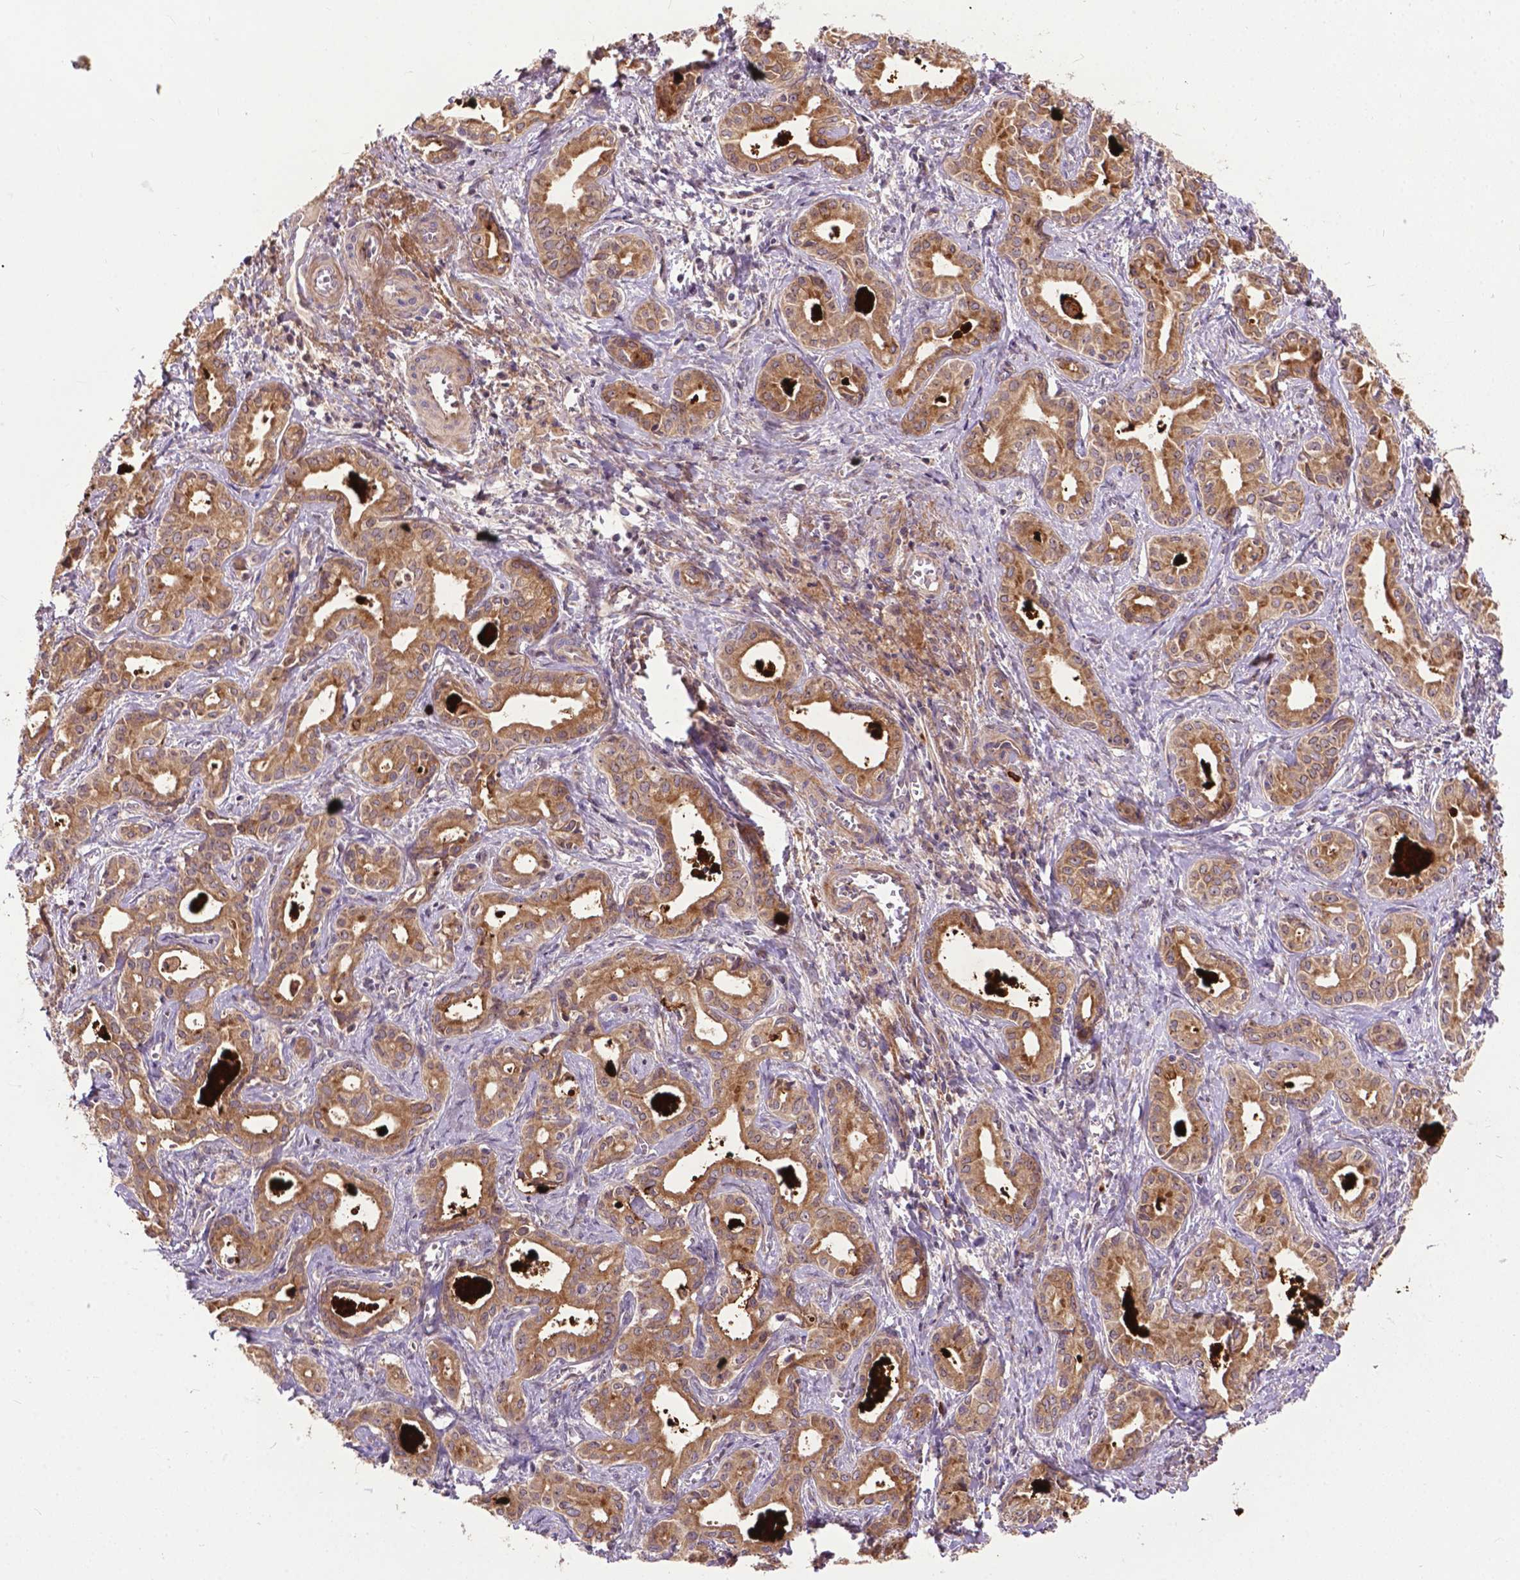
{"staining": {"intensity": "moderate", "quantity": ">75%", "location": "cytoplasmic/membranous"}, "tissue": "liver cancer", "cell_type": "Tumor cells", "image_type": "cancer", "snomed": [{"axis": "morphology", "description": "Cholangiocarcinoma"}, {"axis": "topography", "description": "Liver"}], "caption": "IHC photomicrograph of neoplastic tissue: human liver cholangiocarcinoma stained using immunohistochemistry displays medium levels of moderate protein expression localized specifically in the cytoplasmic/membranous of tumor cells, appearing as a cytoplasmic/membranous brown color.", "gene": "PARP3", "patient": {"sex": "female", "age": 65}}